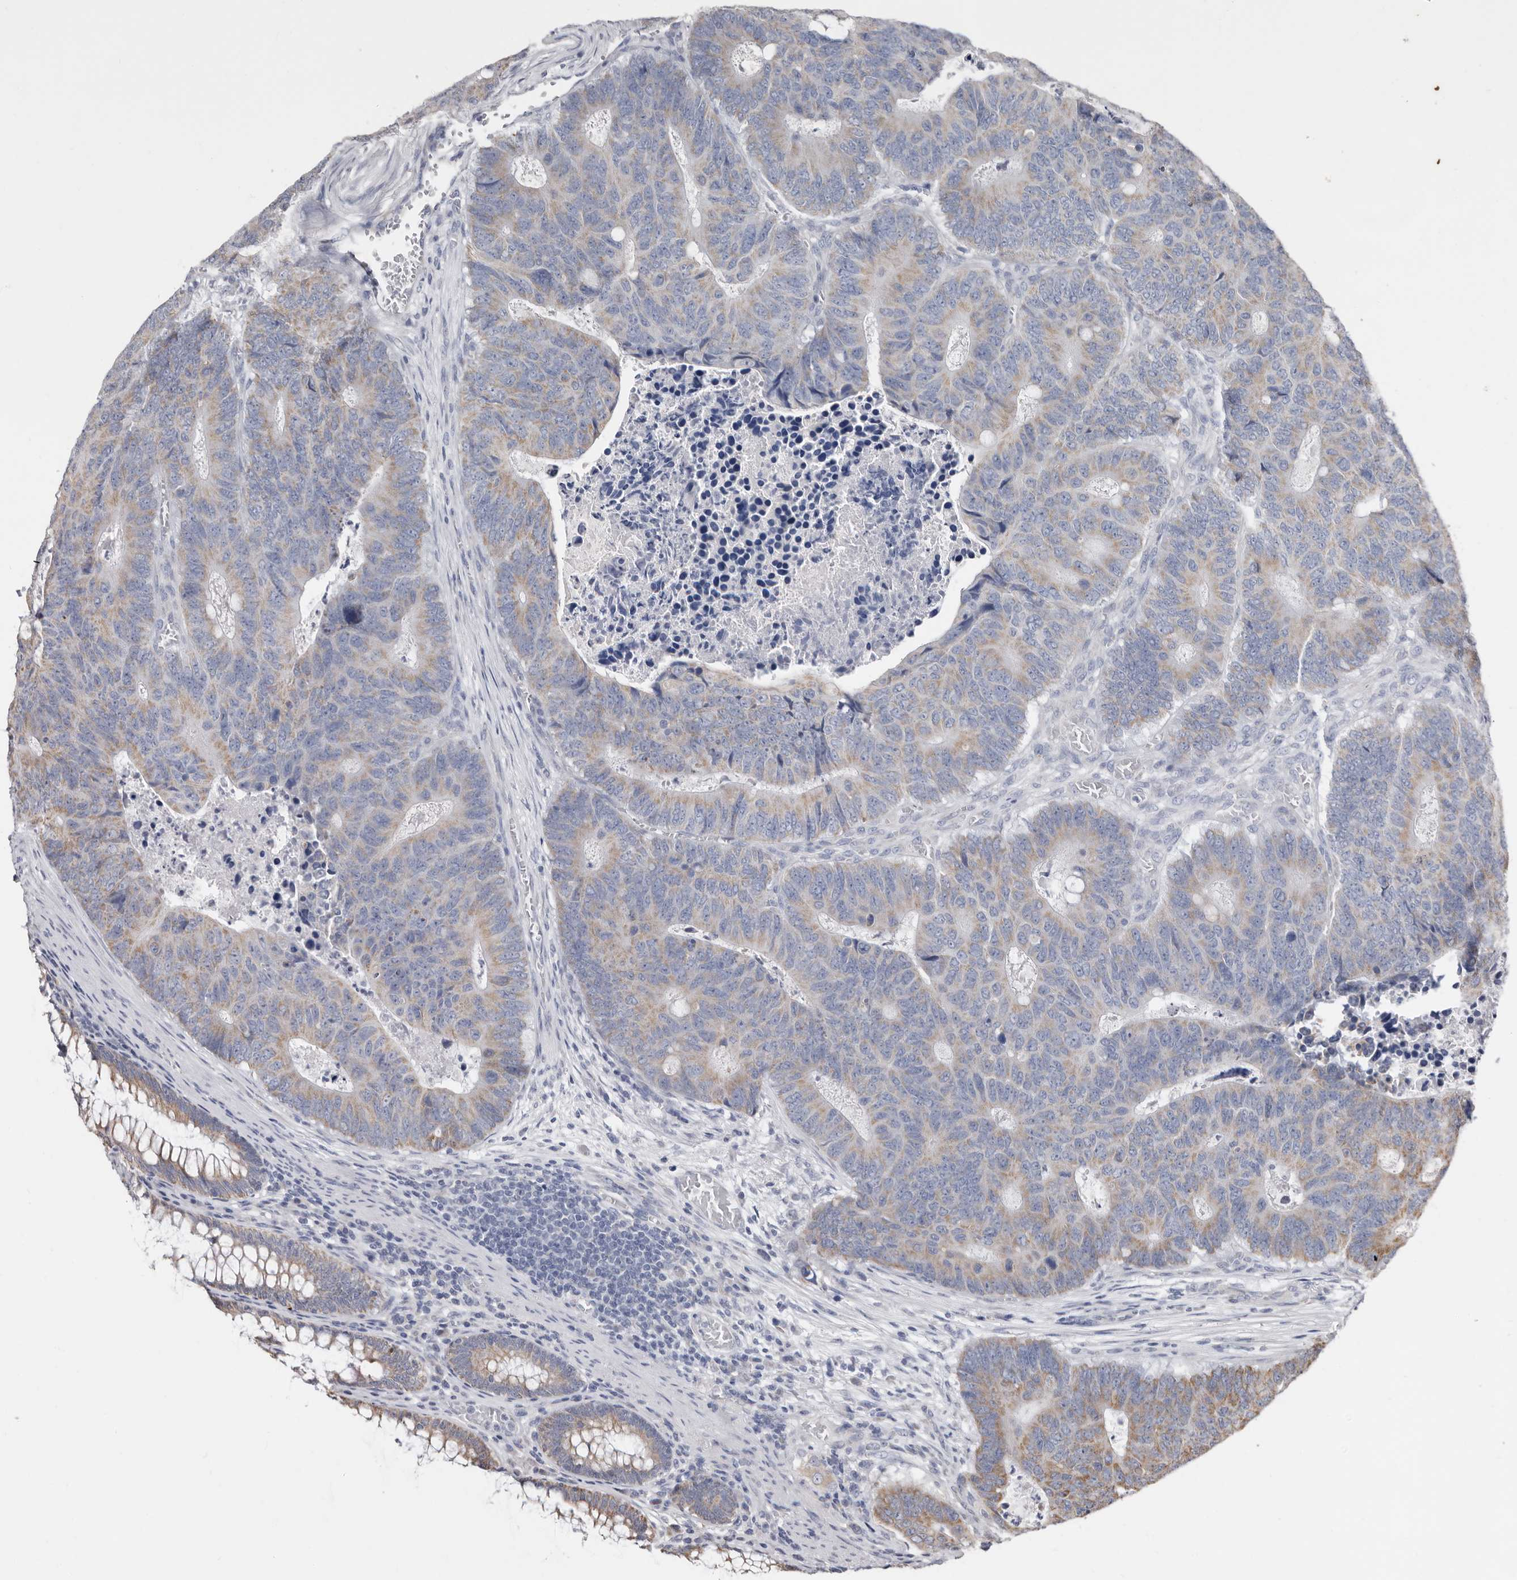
{"staining": {"intensity": "weak", "quantity": ">75%", "location": "cytoplasmic/membranous"}, "tissue": "colorectal cancer", "cell_type": "Tumor cells", "image_type": "cancer", "snomed": [{"axis": "morphology", "description": "Adenocarcinoma, NOS"}, {"axis": "topography", "description": "Colon"}], "caption": "Immunohistochemical staining of human colorectal adenocarcinoma displays low levels of weak cytoplasmic/membranous protein positivity in approximately >75% of tumor cells.", "gene": "MRPL18", "patient": {"sex": "male", "age": 87}}